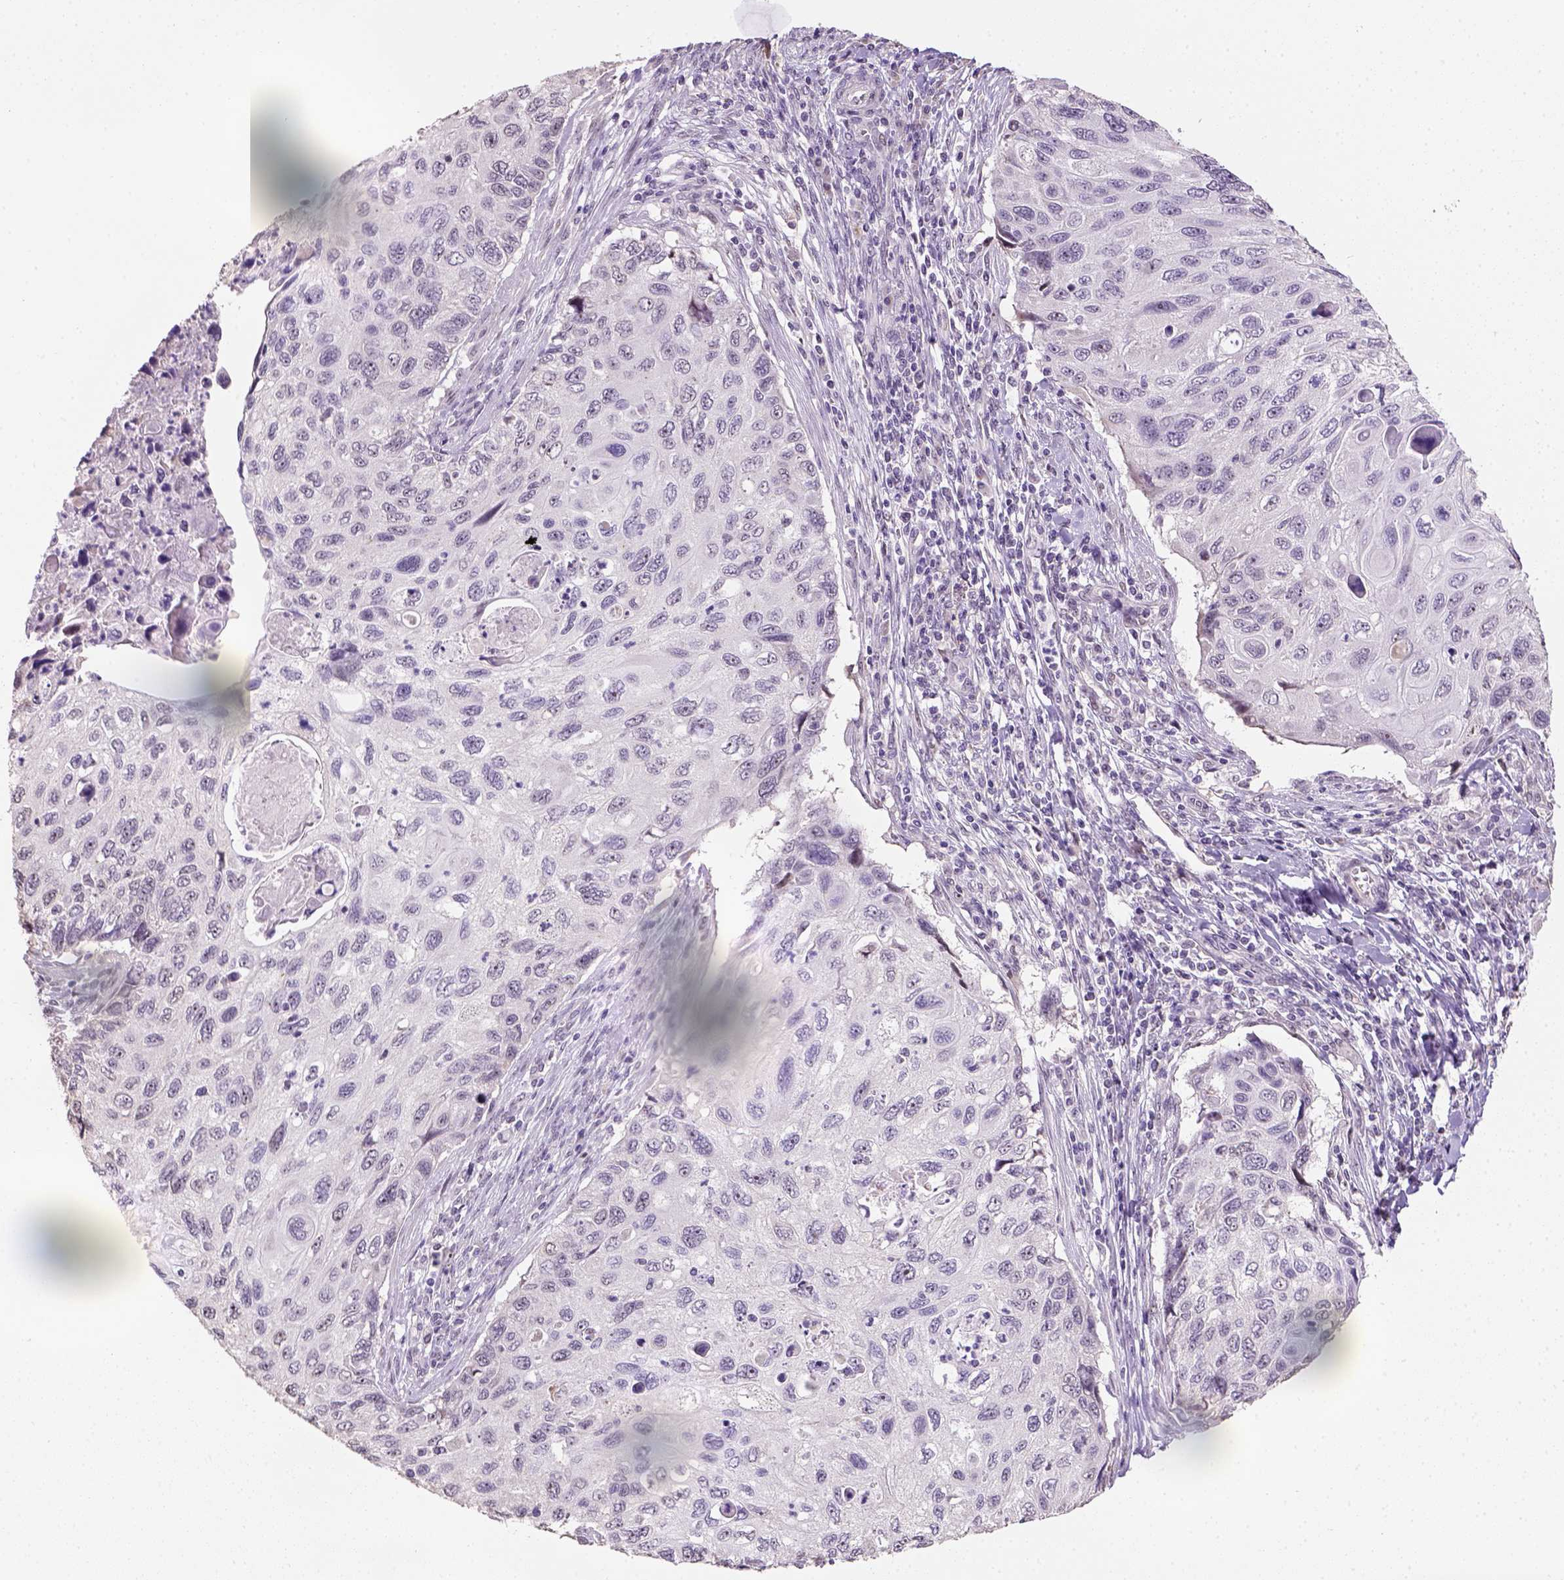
{"staining": {"intensity": "negative", "quantity": "none", "location": "none"}, "tissue": "cervical cancer", "cell_type": "Tumor cells", "image_type": "cancer", "snomed": [{"axis": "morphology", "description": "Squamous cell carcinoma, NOS"}, {"axis": "topography", "description": "Cervix"}], "caption": "Cervical squamous cell carcinoma was stained to show a protein in brown. There is no significant staining in tumor cells.", "gene": "DDX50", "patient": {"sex": "female", "age": 70}}